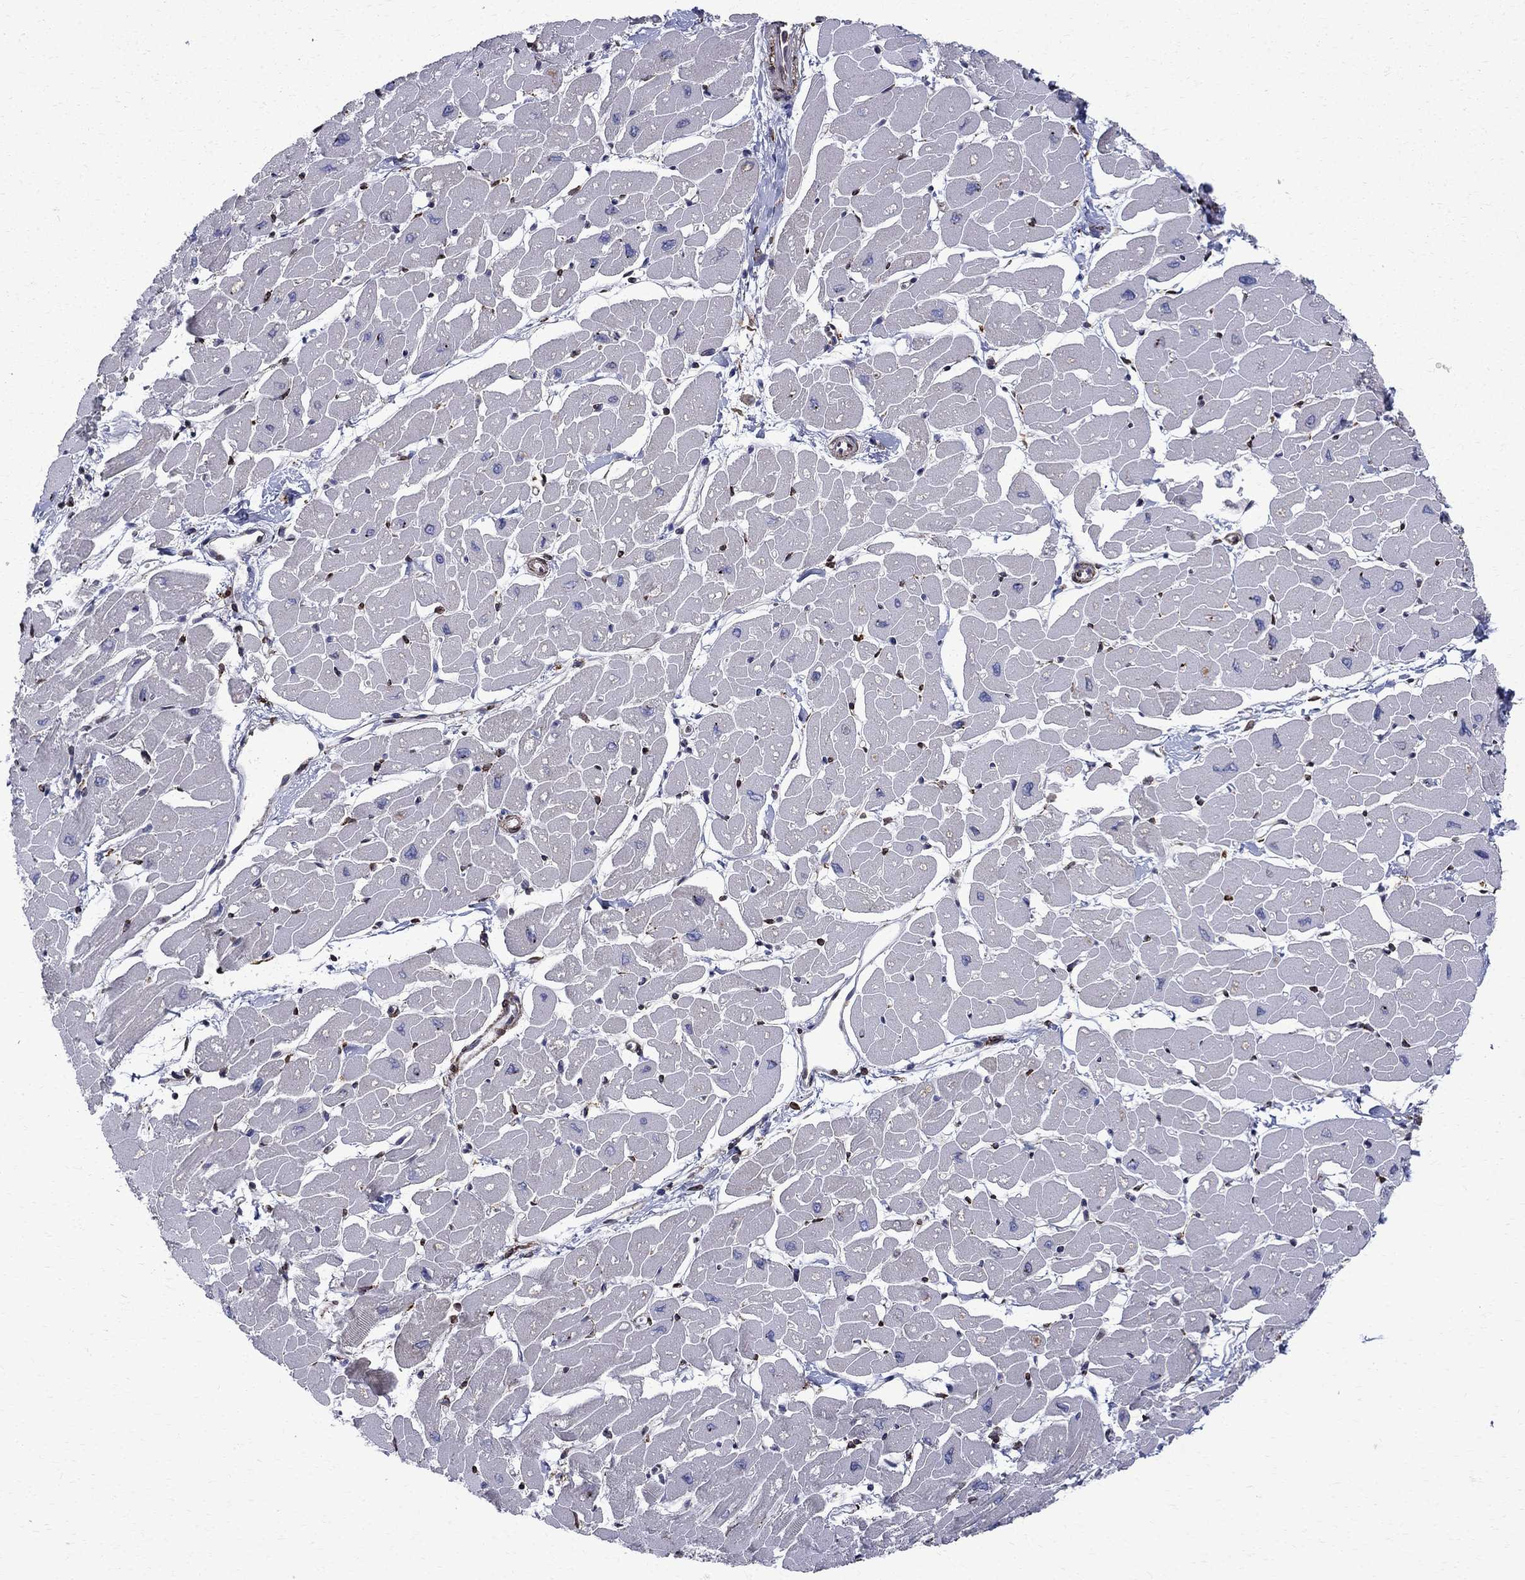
{"staining": {"intensity": "strong", "quantity": "<25%", "location": "nuclear"}, "tissue": "heart muscle", "cell_type": "Cardiomyocytes", "image_type": "normal", "snomed": [{"axis": "morphology", "description": "Normal tissue, NOS"}, {"axis": "topography", "description": "Heart"}], "caption": "Strong nuclear protein staining is present in approximately <25% of cardiomyocytes in heart muscle. (brown staining indicates protein expression, while blue staining denotes nuclei).", "gene": "CAB39L", "patient": {"sex": "male", "age": 57}}